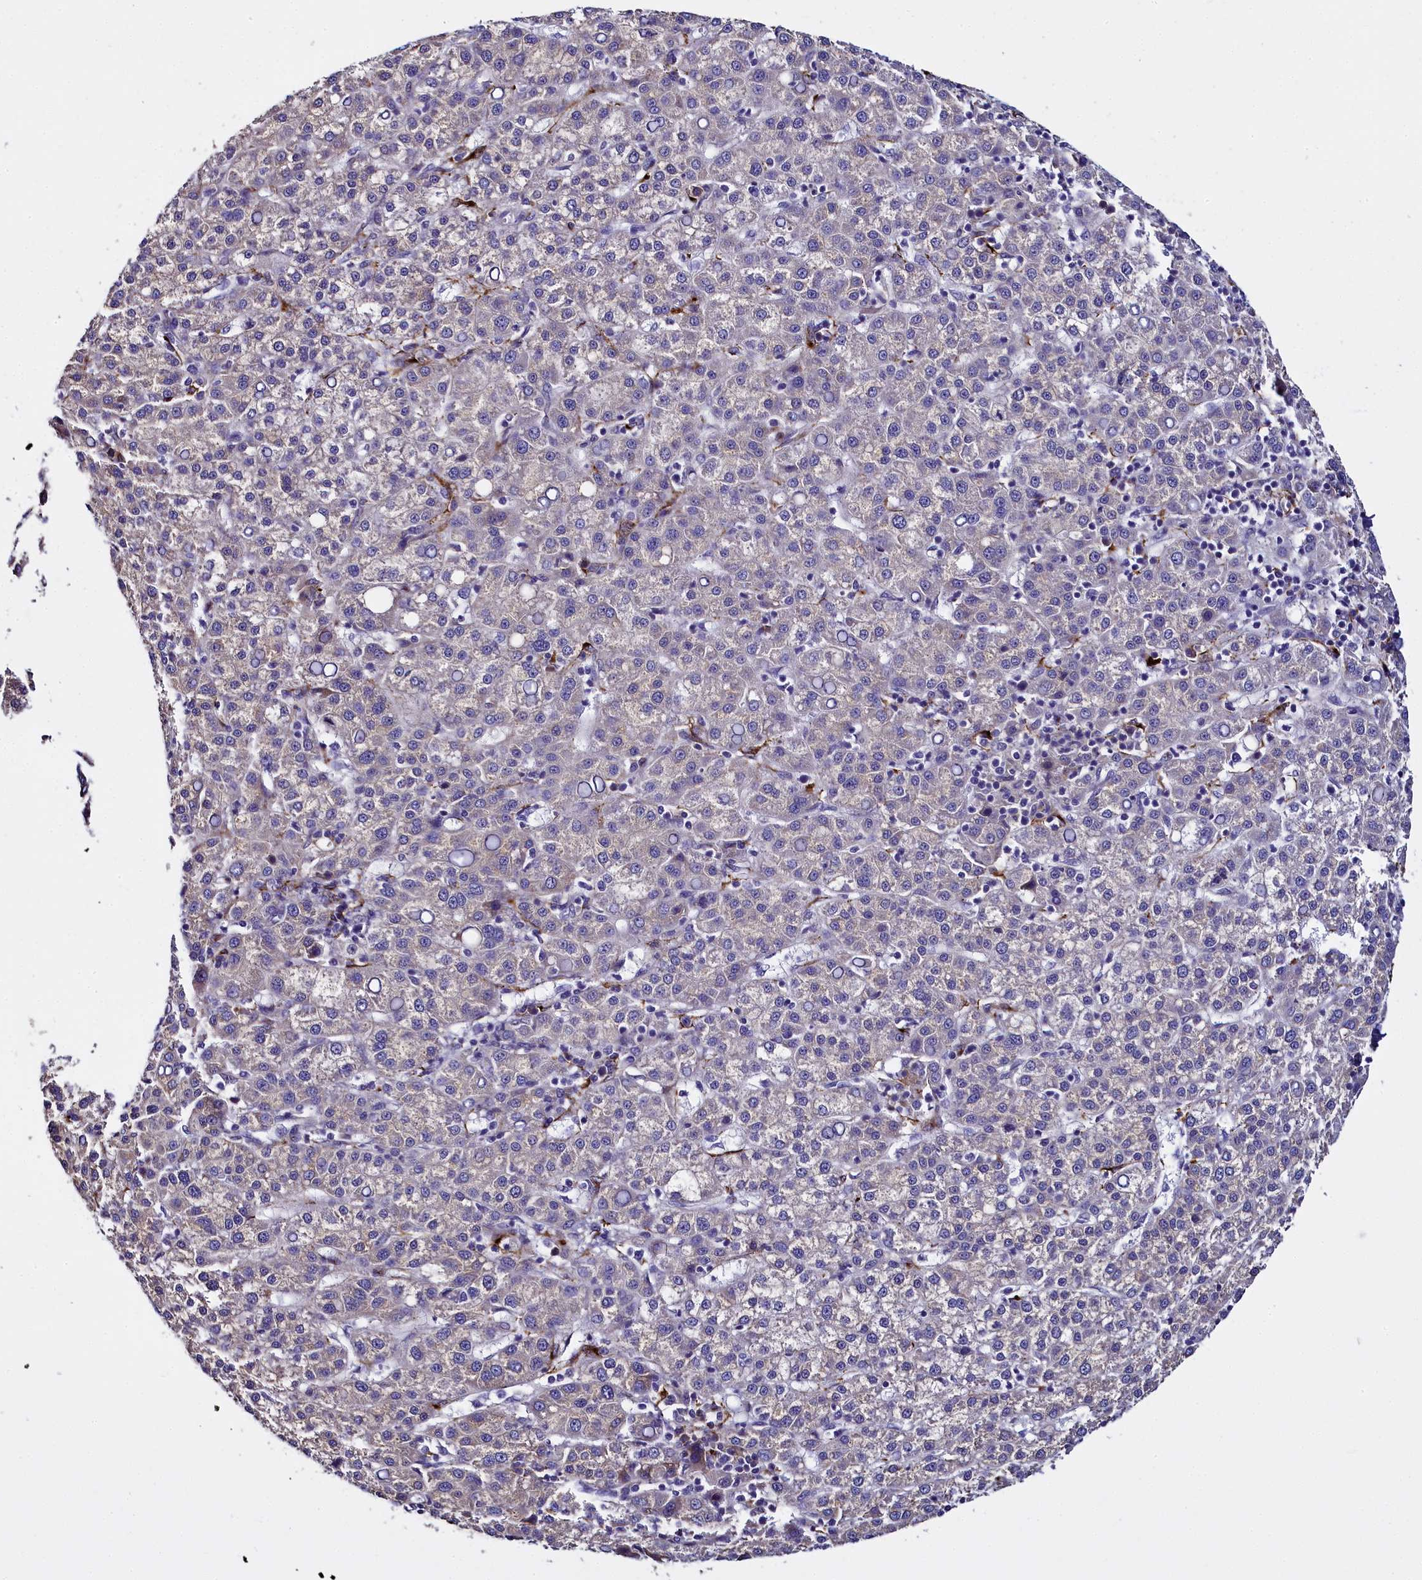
{"staining": {"intensity": "negative", "quantity": "none", "location": "none"}, "tissue": "liver cancer", "cell_type": "Tumor cells", "image_type": "cancer", "snomed": [{"axis": "morphology", "description": "Carcinoma, Hepatocellular, NOS"}, {"axis": "topography", "description": "Liver"}], "caption": "IHC image of neoplastic tissue: hepatocellular carcinoma (liver) stained with DAB (3,3'-diaminobenzidine) reveals no significant protein expression in tumor cells. (Brightfield microscopy of DAB (3,3'-diaminobenzidine) IHC at high magnification).", "gene": "MRC2", "patient": {"sex": "female", "age": 58}}